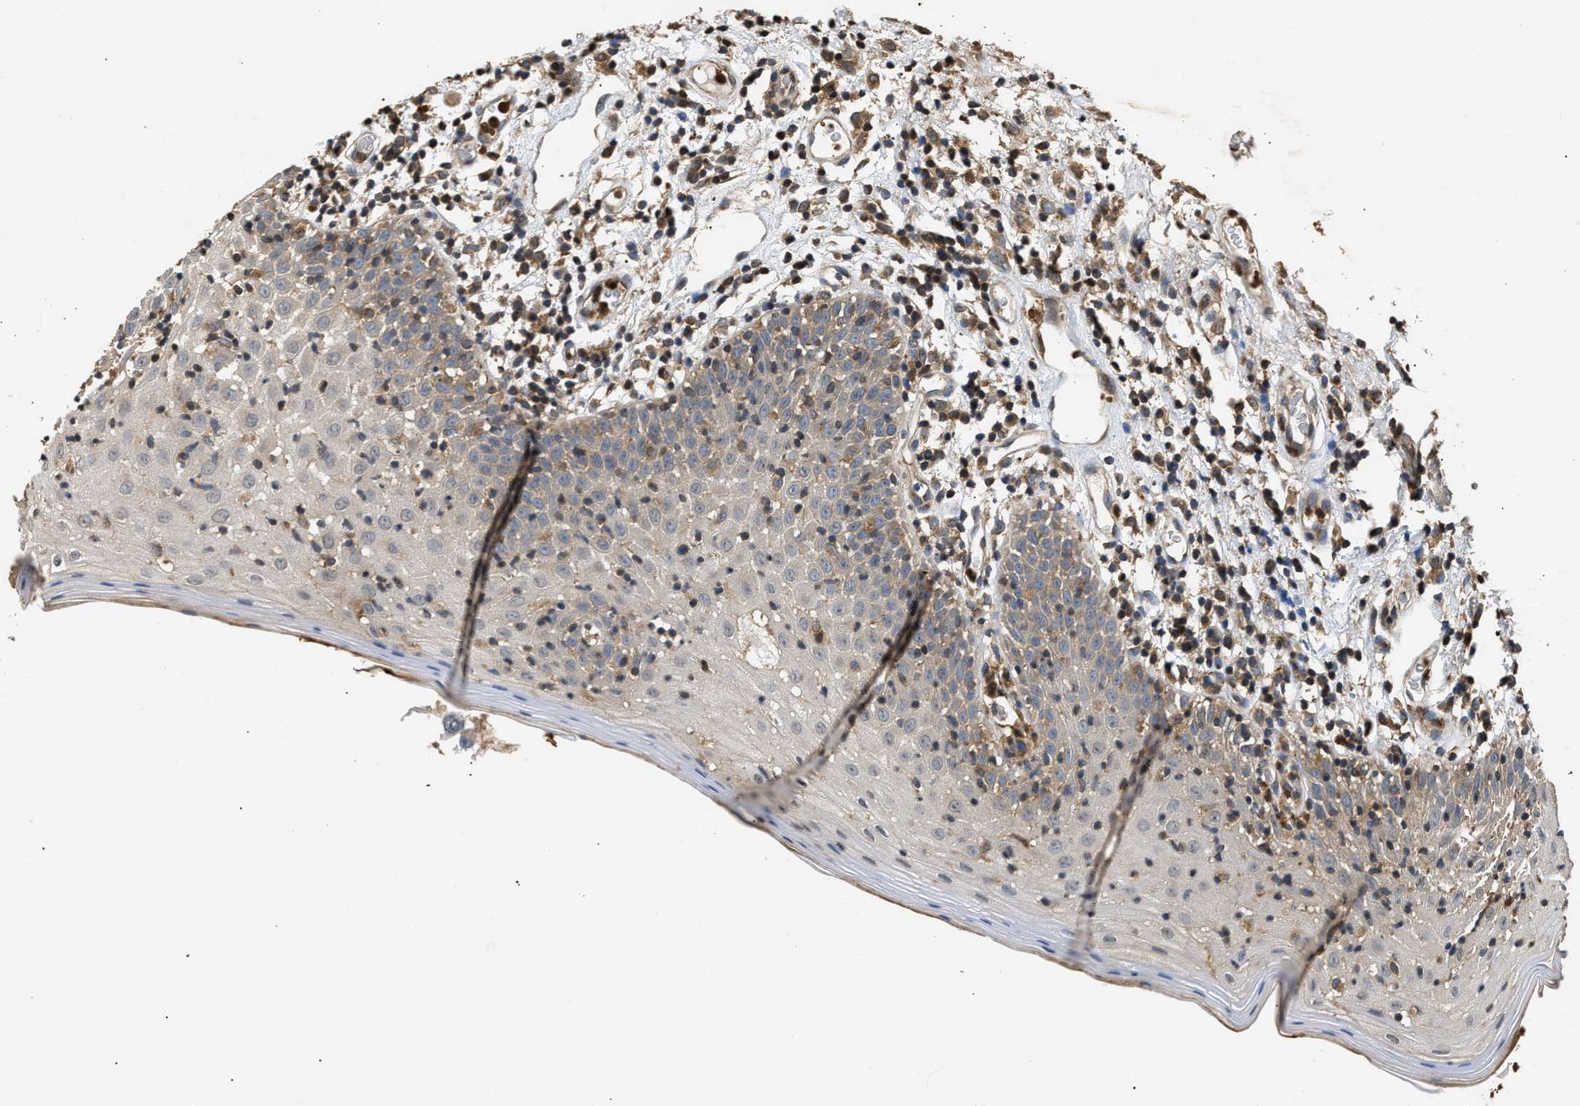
{"staining": {"intensity": "weak", "quantity": "<25%", "location": "cytoplasmic/membranous"}, "tissue": "oral mucosa", "cell_type": "Squamous epithelial cells", "image_type": "normal", "snomed": [{"axis": "morphology", "description": "Normal tissue, NOS"}, {"axis": "morphology", "description": "Squamous cell carcinoma, NOS"}, {"axis": "topography", "description": "Skeletal muscle"}, {"axis": "topography", "description": "Oral tissue"}], "caption": "IHC of benign oral mucosa demonstrates no staining in squamous epithelial cells.", "gene": "CHUK", "patient": {"sex": "male", "age": 71}}